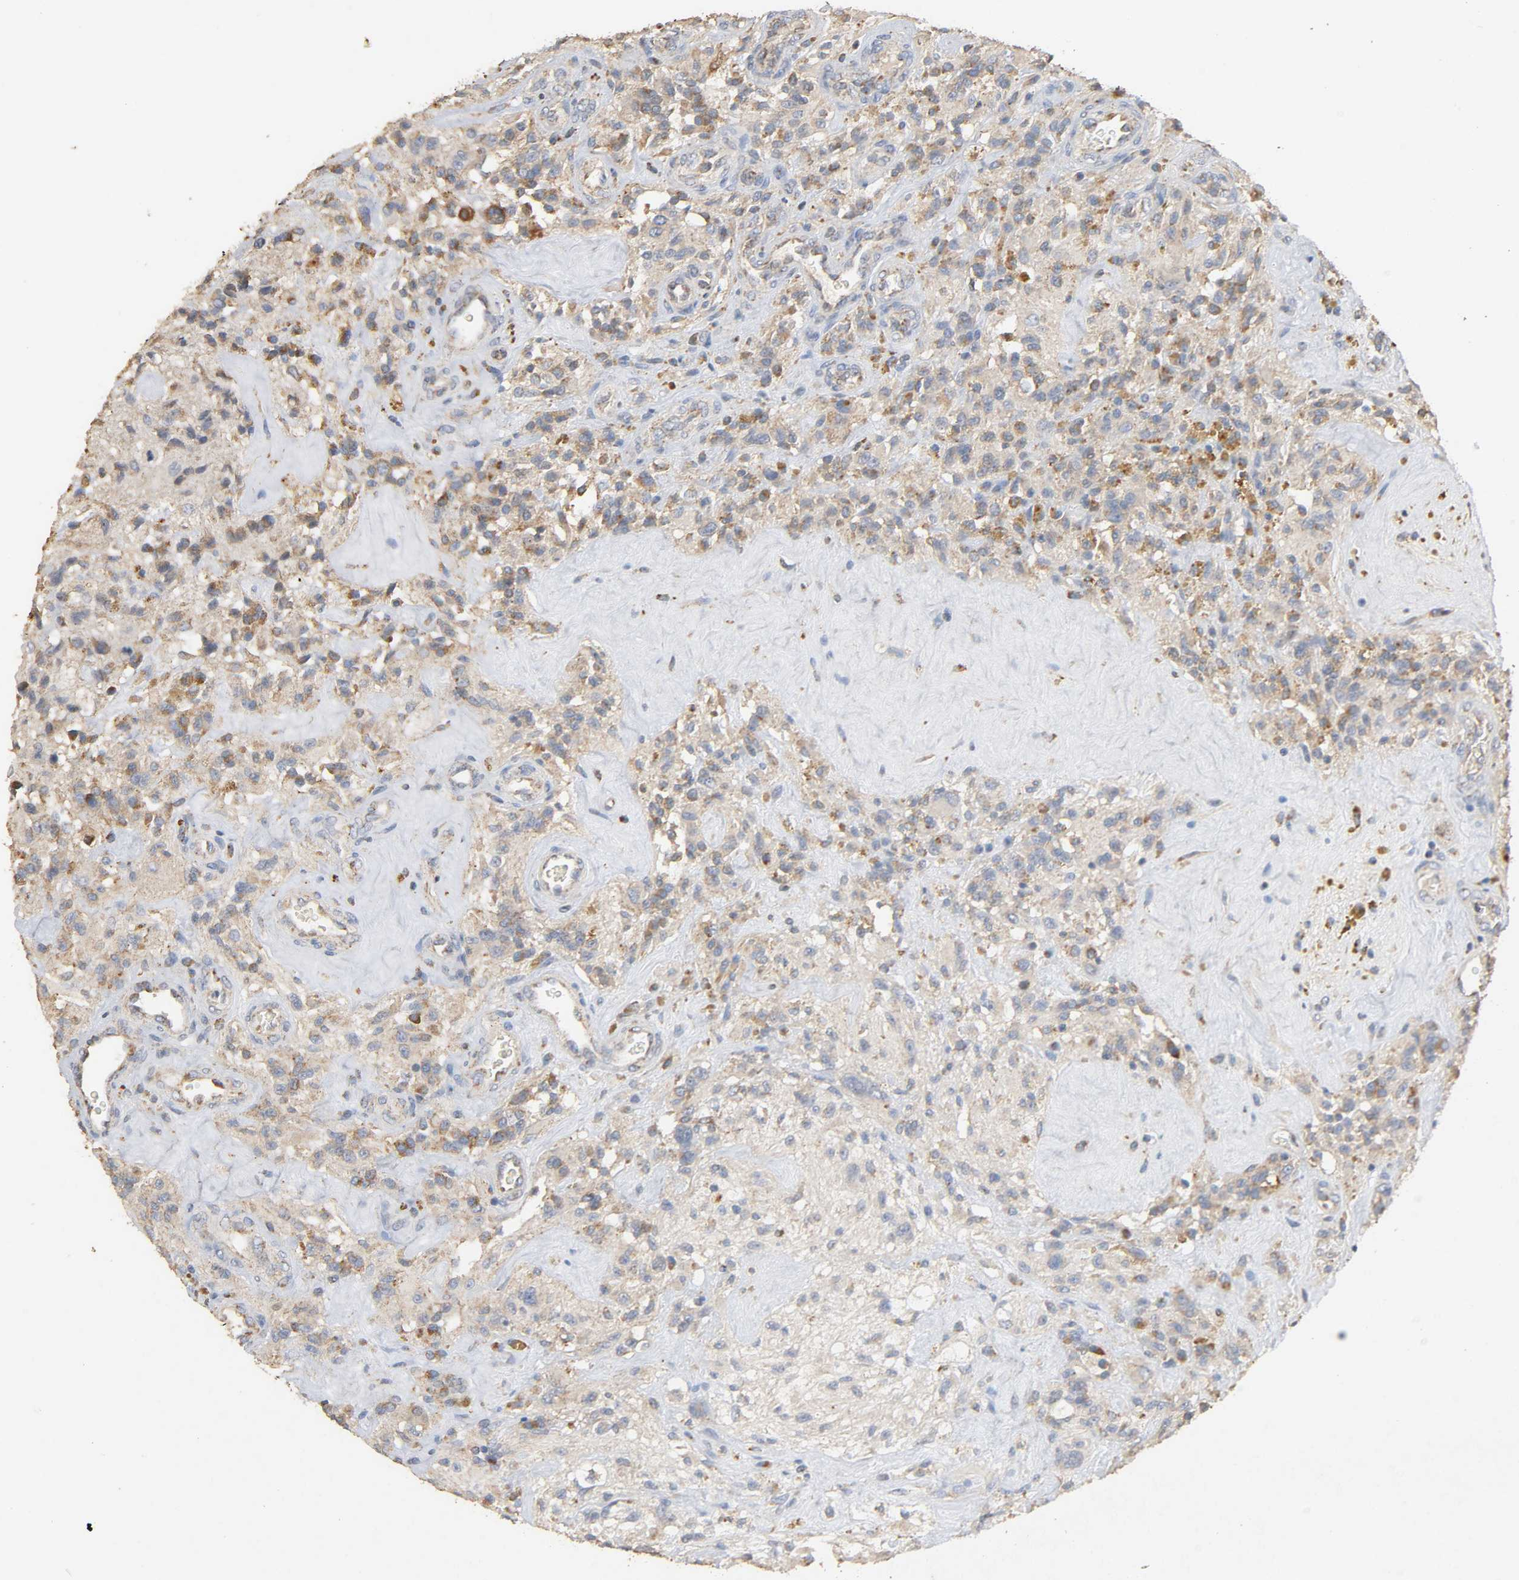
{"staining": {"intensity": "weak", "quantity": ">75%", "location": "cytoplasmic/membranous"}, "tissue": "glioma", "cell_type": "Tumor cells", "image_type": "cancer", "snomed": [{"axis": "morphology", "description": "Normal tissue, NOS"}, {"axis": "morphology", "description": "Glioma, malignant, High grade"}, {"axis": "topography", "description": "Cerebral cortex"}], "caption": "Weak cytoplasmic/membranous staining for a protein is seen in about >75% of tumor cells of glioma using IHC.", "gene": "NDUFS3", "patient": {"sex": "male", "age": 56}}